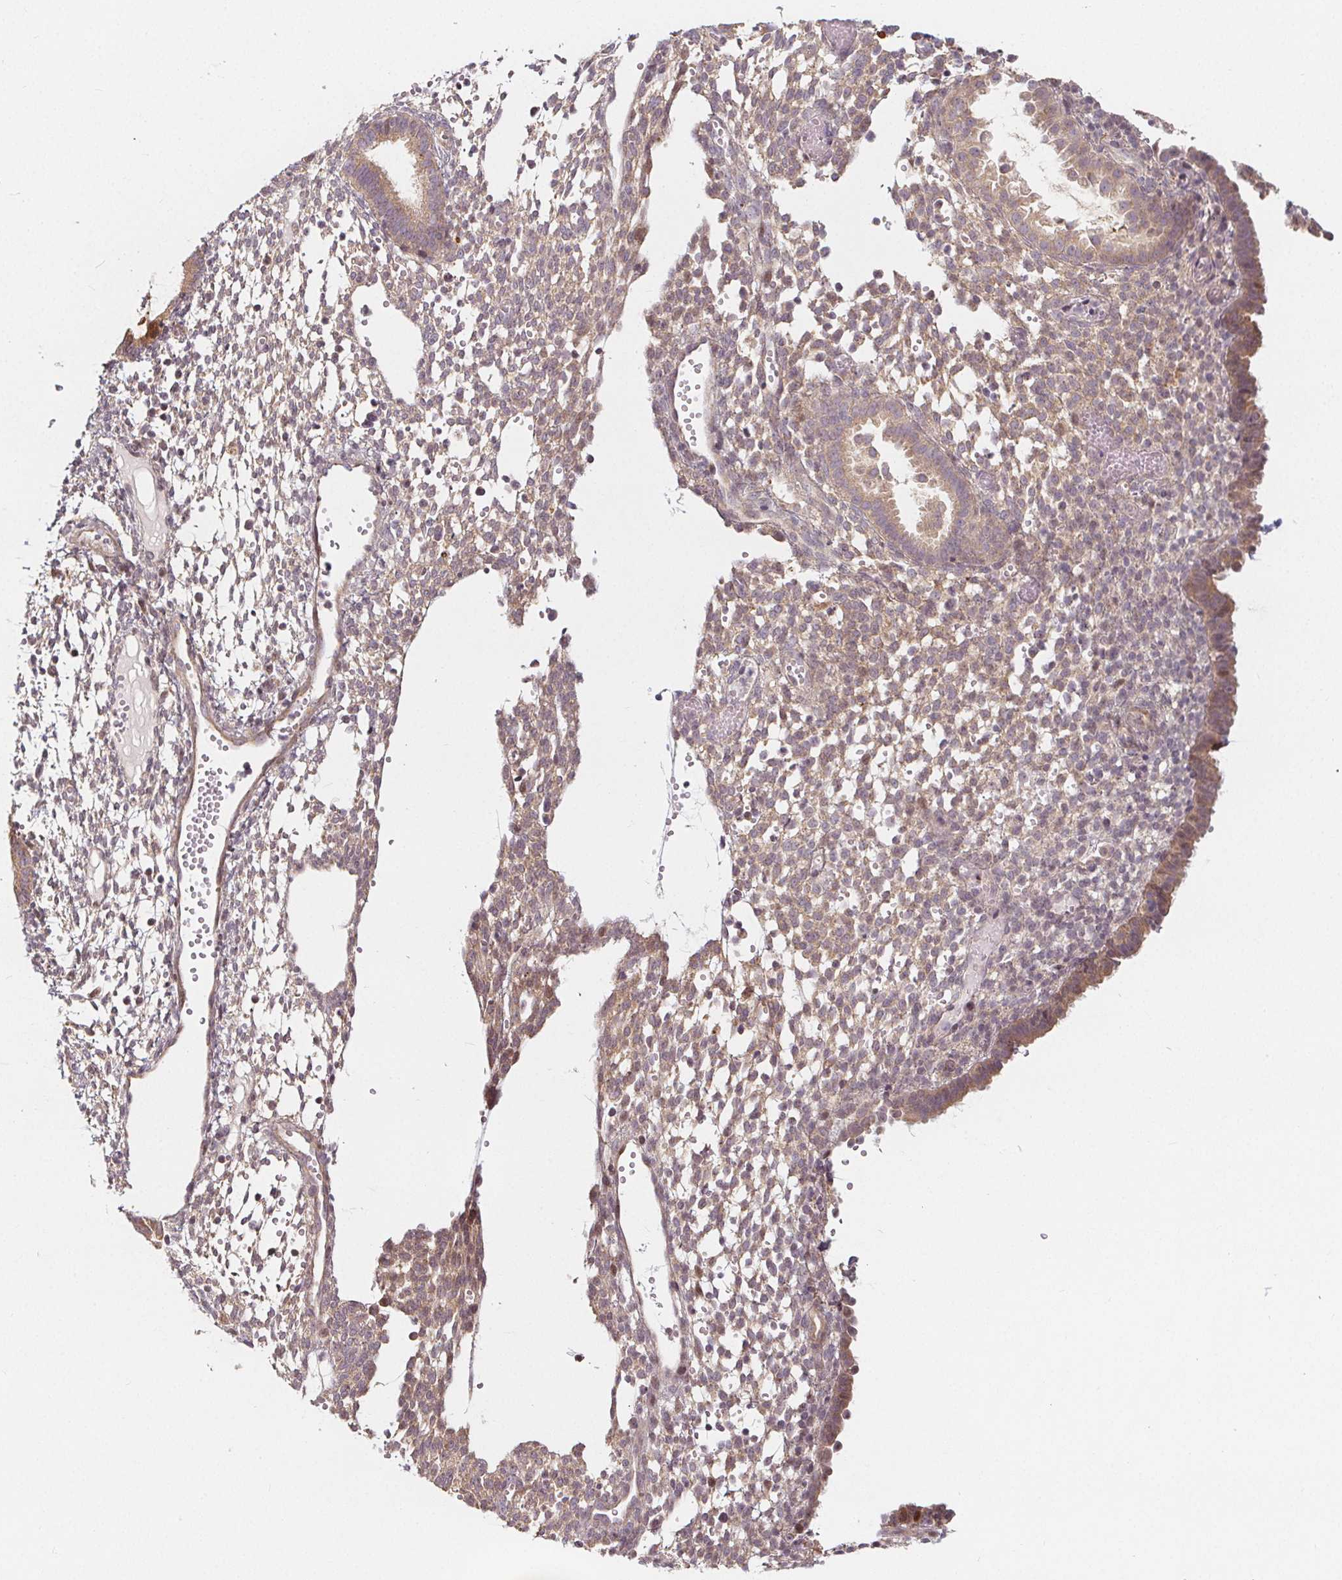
{"staining": {"intensity": "weak", "quantity": "25%-75%", "location": "cytoplasmic/membranous,nuclear"}, "tissue": "endometrium", "cell_type": "Cells in endometrial stroma", "image_type": "normal", "snomed": [{"axis": "morphology", "description": "Normal tissue, NOS"}, {"axis": "topography", "description": "Endometrium"}], "caption": "Brown immunohistochemical staining in benign endometrium exhibits weak cytoplasmic/membranous,nuclear positivity in approximately 25%-75% of cells in endometrial stroma. (brown staining indicates protein expression, while blue staining denotes nuclei).", "gene": "AKT1S1", "patient": {"sex": "female", "age": 36}}